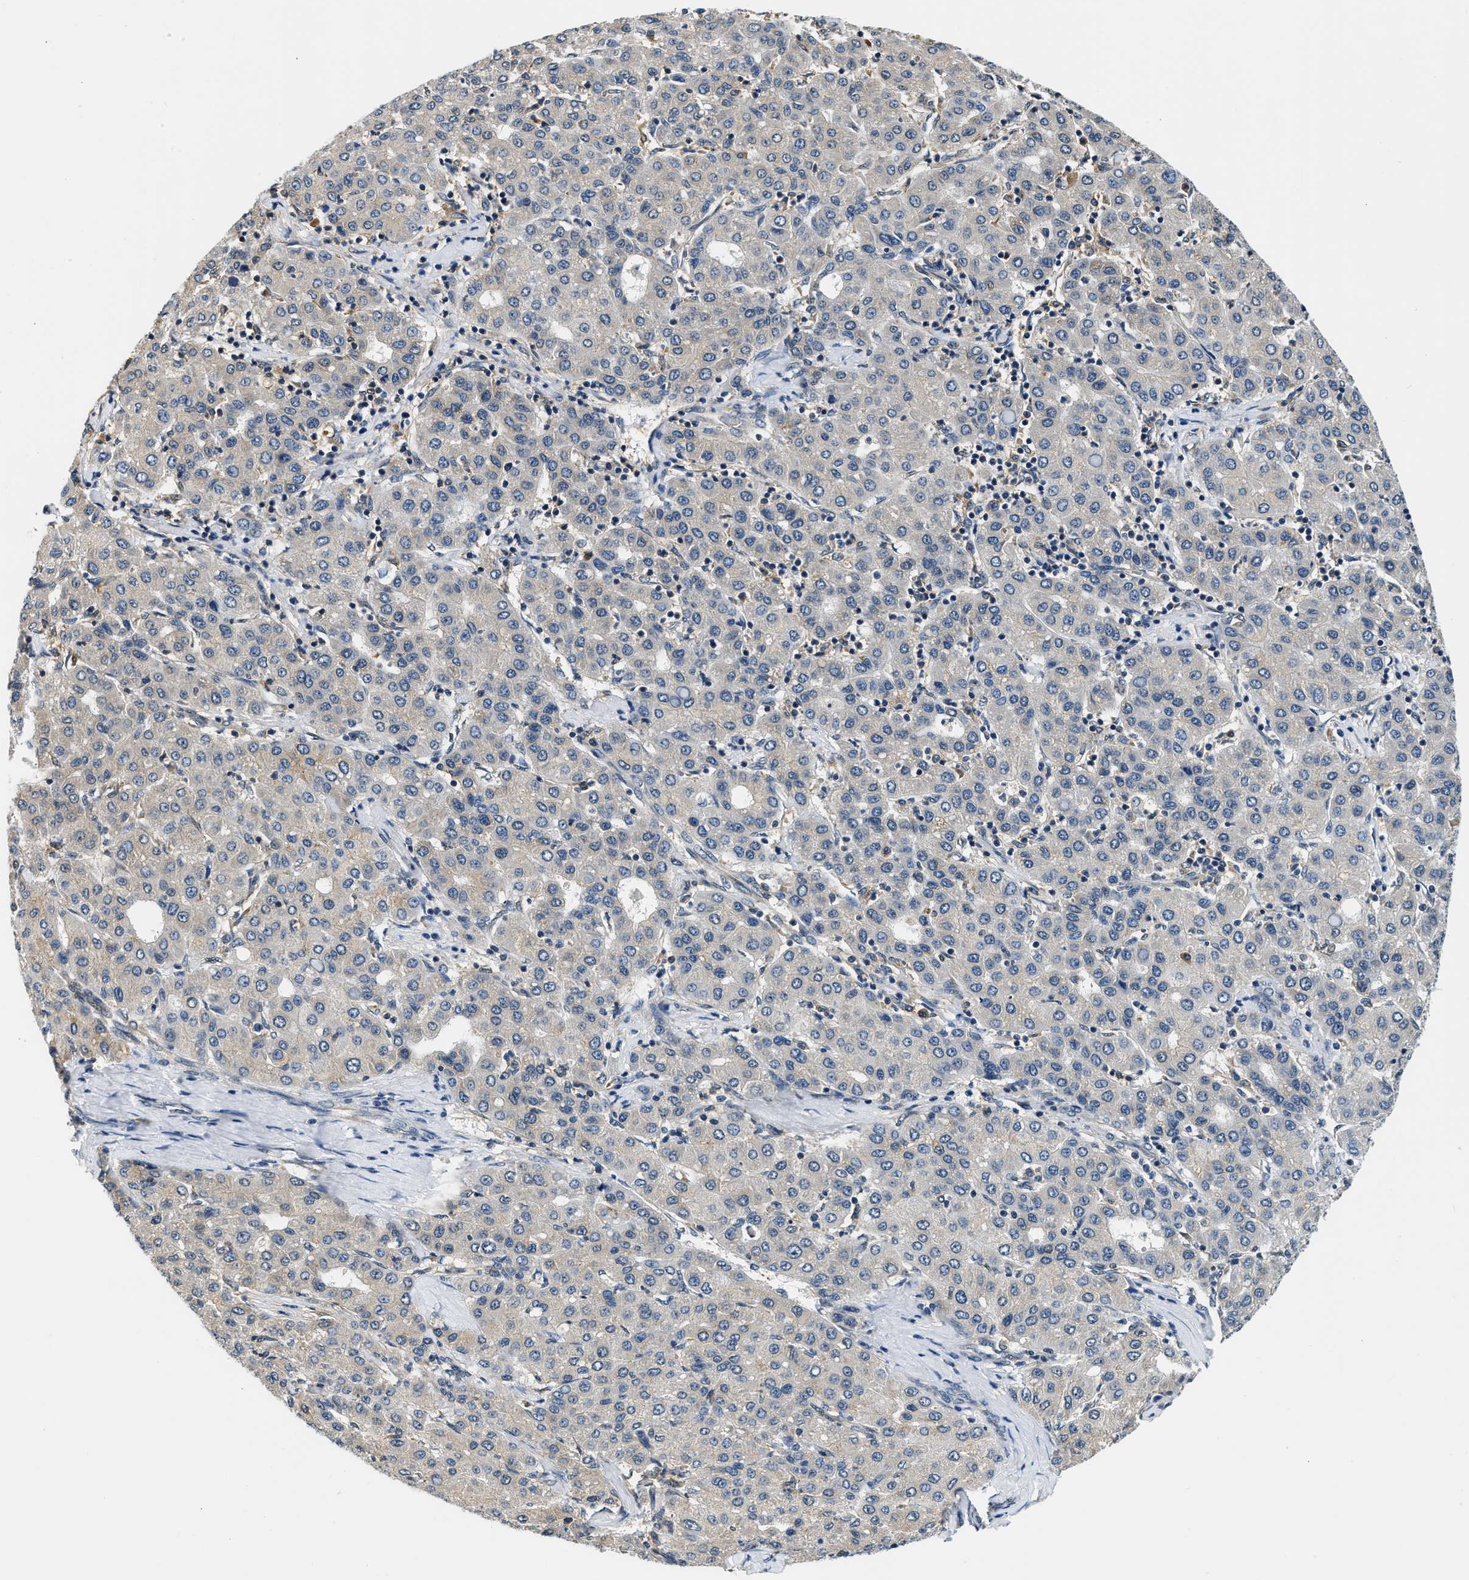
{"staining": {"intensity": "negative", "quantity": "none", "location": "none"}, "tissue": "liver cancer", "cell_type": "Tumor cells", "image_type": "cancer", "snomed": [{"axis": "morphology", "description": "Carcinoma, Hepatocellular, NOS"}, {"axis": "topography", "description": "Liver"}], "caption": "High magnification brightfield microscopy of hepatocellular carcinoma (liver) stained with DAB (3,3'-diaminobenzidine) (brown) and counterstained with hematoxylin (blue): tumor cells show no significant positivity. (DAB (3,3'-diaminobenzidine) immunohistochemistry, high magnification).", "gene": "BCL7C", "patient": {"sex": "male", "age": 65}}